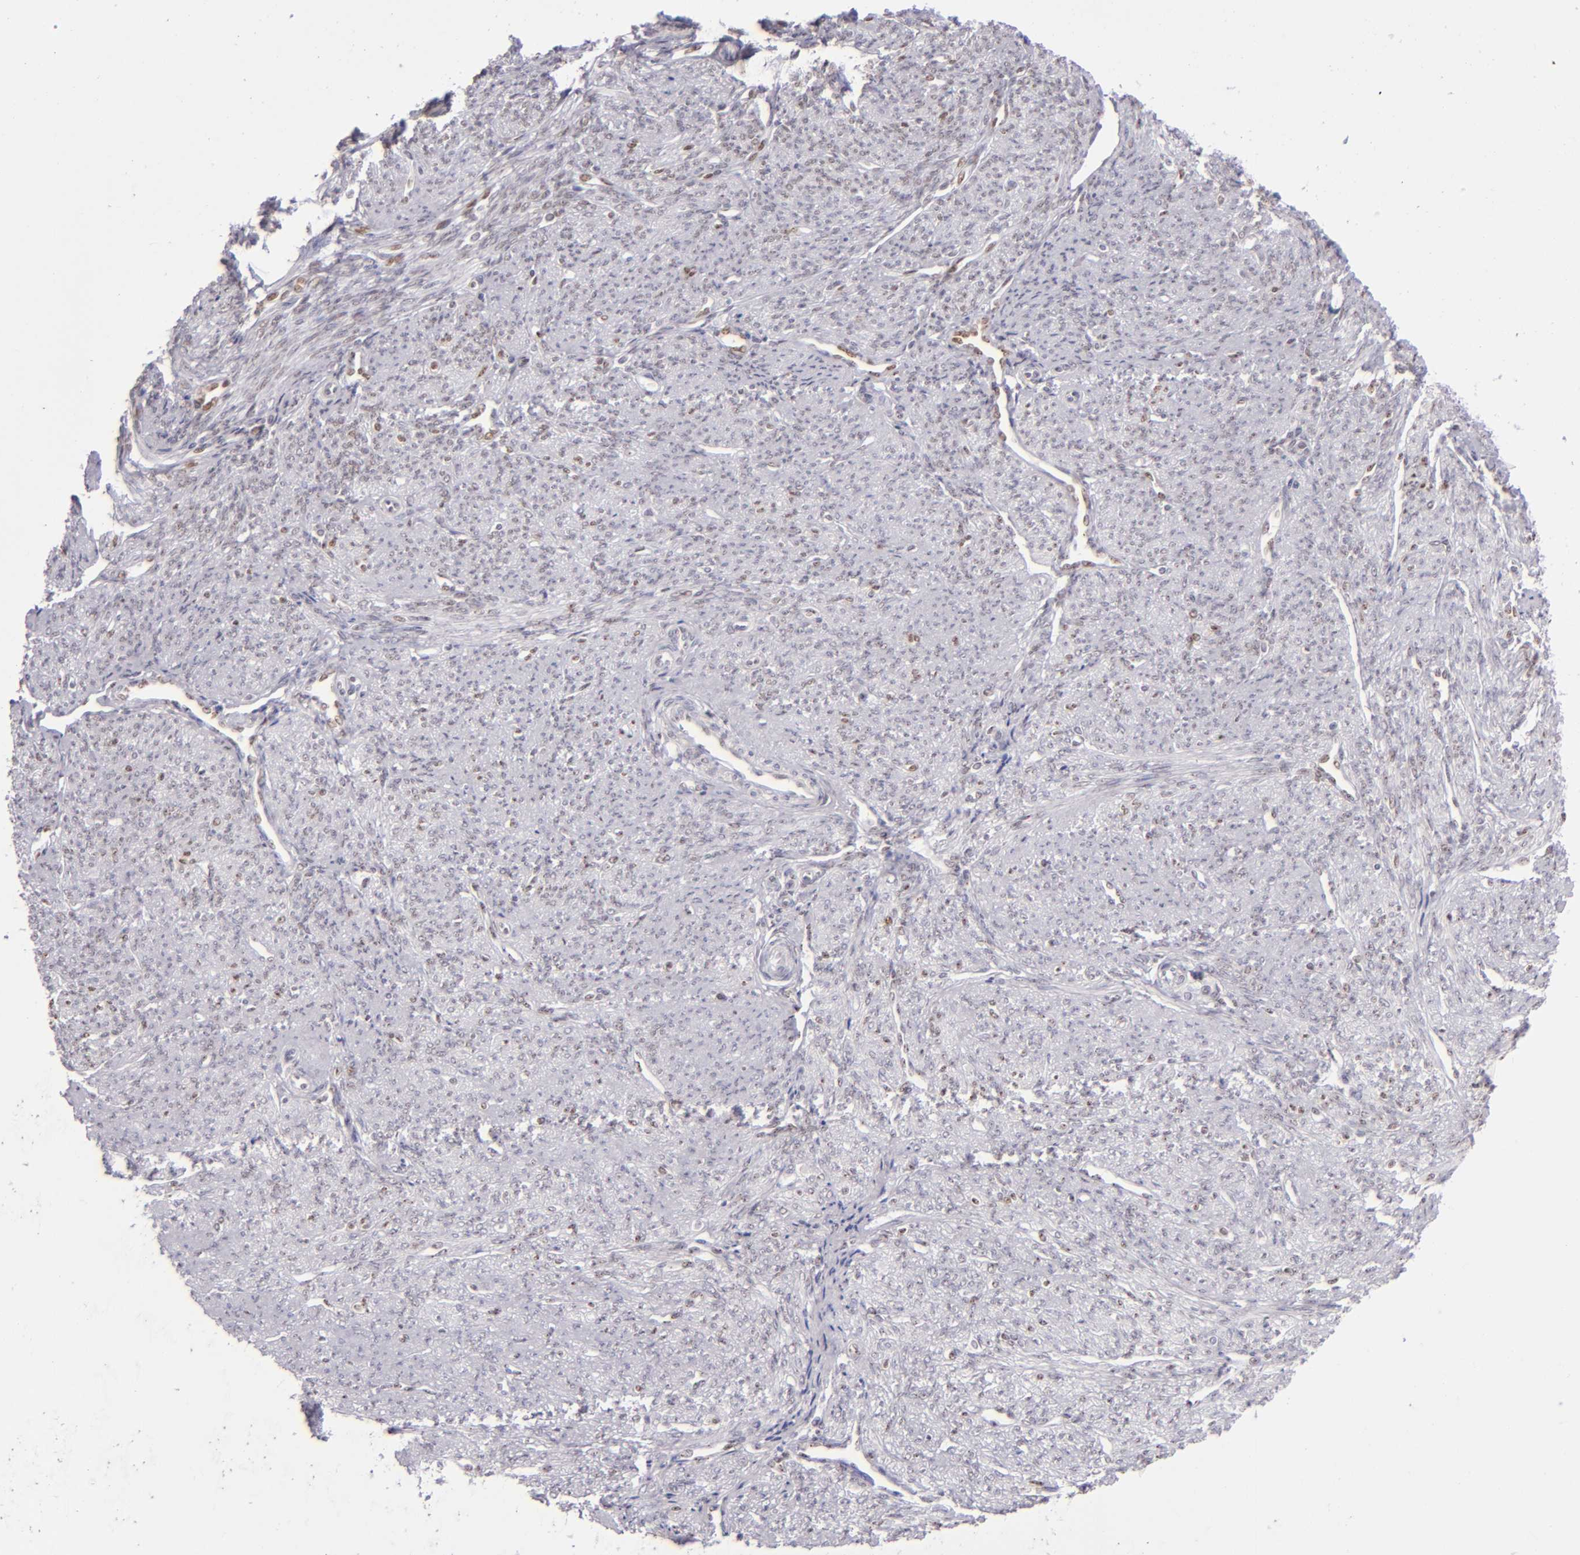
{"staining": {"intensity": "weak", "quantity": "<25%", "location": "nuclear"}, "tissue": "smooth muscle", "cell_type": "Smooth muscle cells", "image_type": "normal", "snomed": [{"axis": "morphology", "description": "Normal tissue, NOS"}, {"axis": "topography", "description": "Cervix"}, {"axis": "topography", "description": "Endometrium"}], "caption": "Immunohistochemical staining of benign human smooth muscle displays no significant positivity in smooth muscle cells. The staining is performed using DAB brown chromogen with nuclei counter-stained in using hematoxylin.", "gene": "TOP3A", "patient": {"sex": "female", "age": 65}}